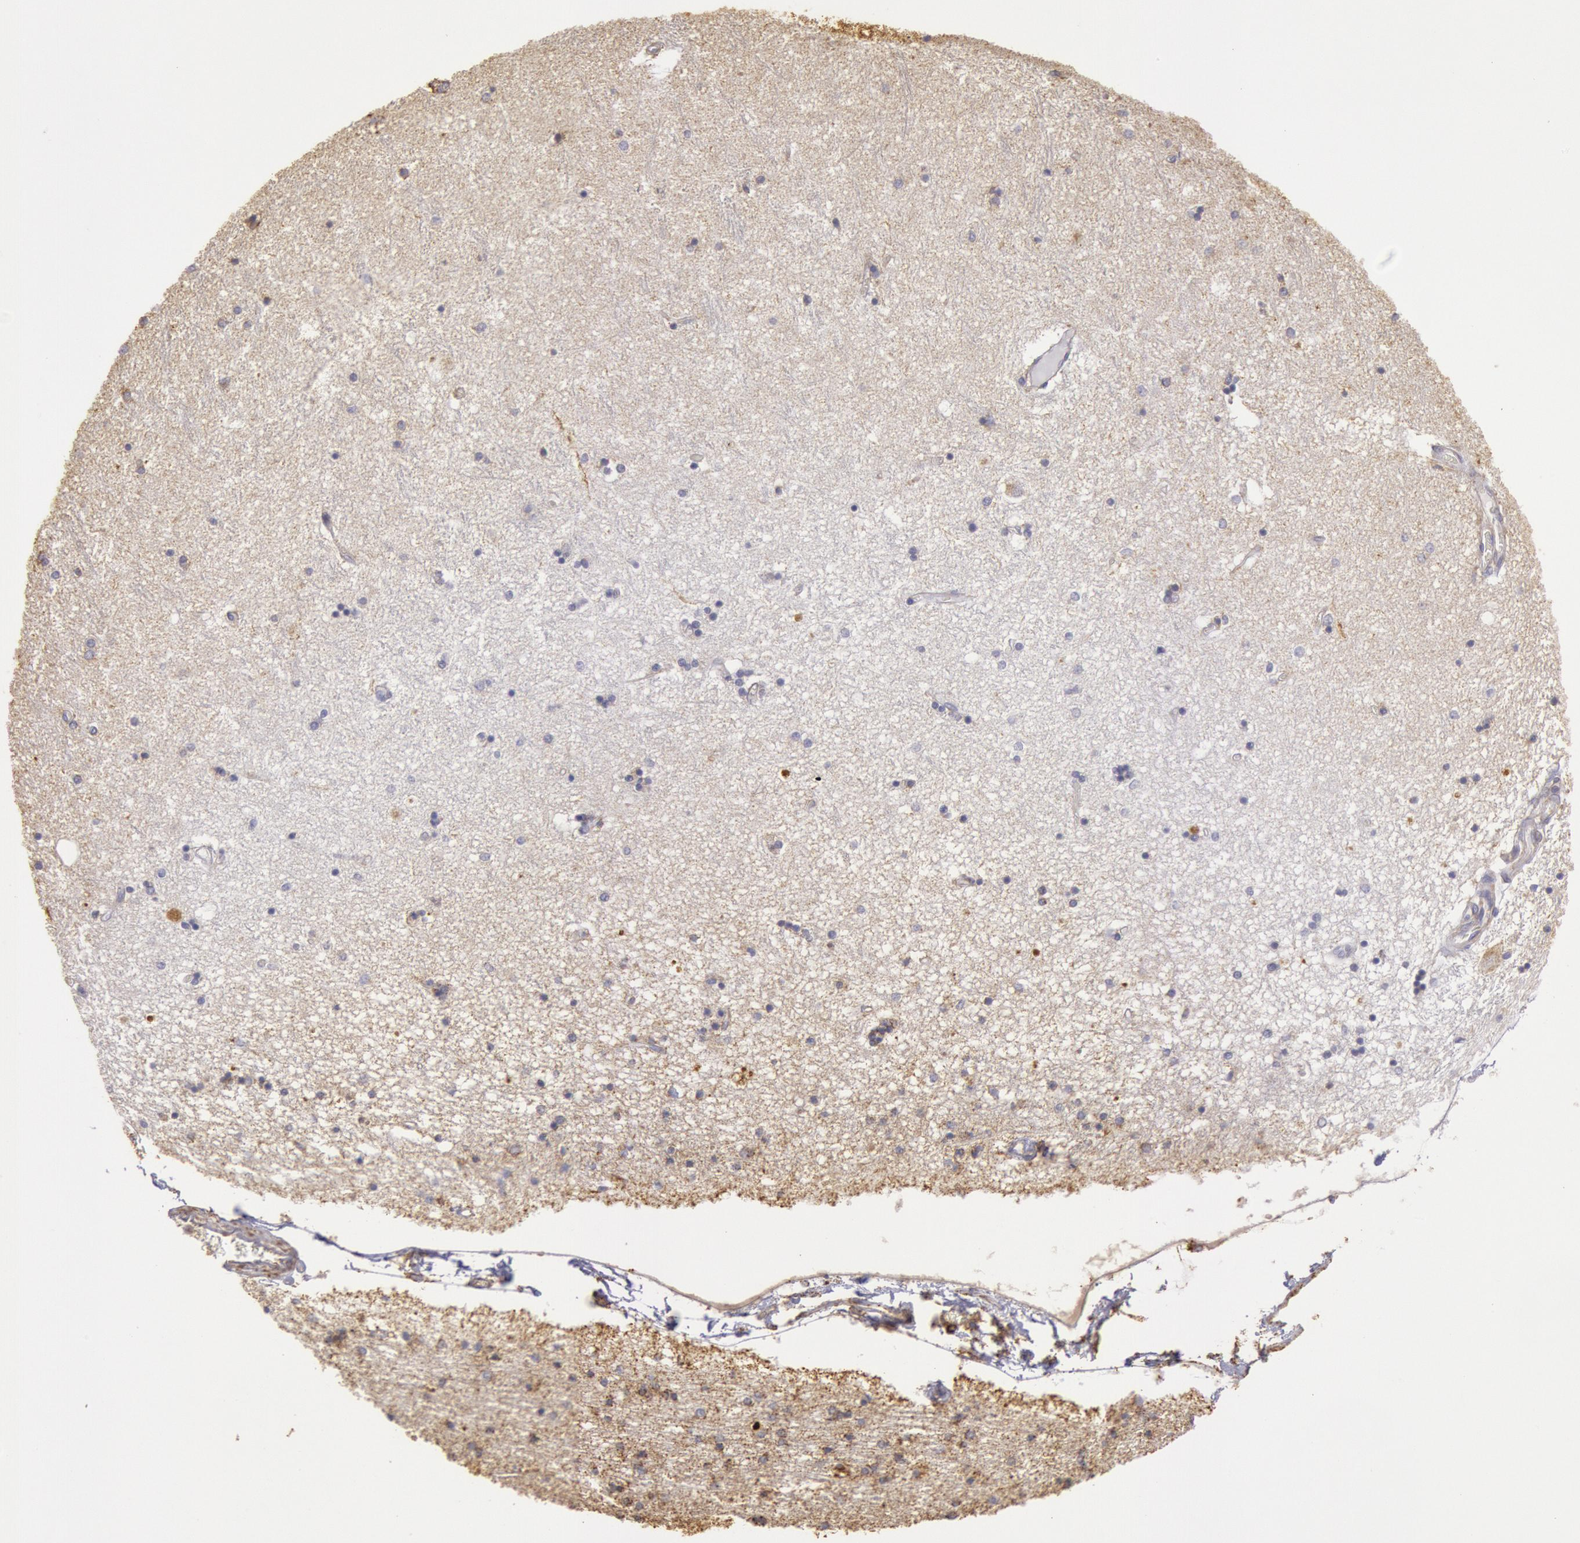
{"staining": {"intensity": "moderate", "quantity": "<25%", "location": "cytoplasmic/membranous"}, "tissue": "hippocampus", "cell_type": "Glial cells", "image_type": "normal", "snomed": [{"axis": "morphology", "description": "Normal tissue, NOS"}, {"axis": "topography", "description": "Hippocampus"}], "caption": "Protein expression analysis of normal hippocampus shows moderate cytoplasmic/membranous staining in approximately <25% of glial cells. The staining was performed using DAB (3,3'-diaminobenzidine), with brown indicating positive protein expression. Nuclei are stained blue with hematoxylin.", "gene": "CYC1", "patient": {"sex": "female", "age": 54}}